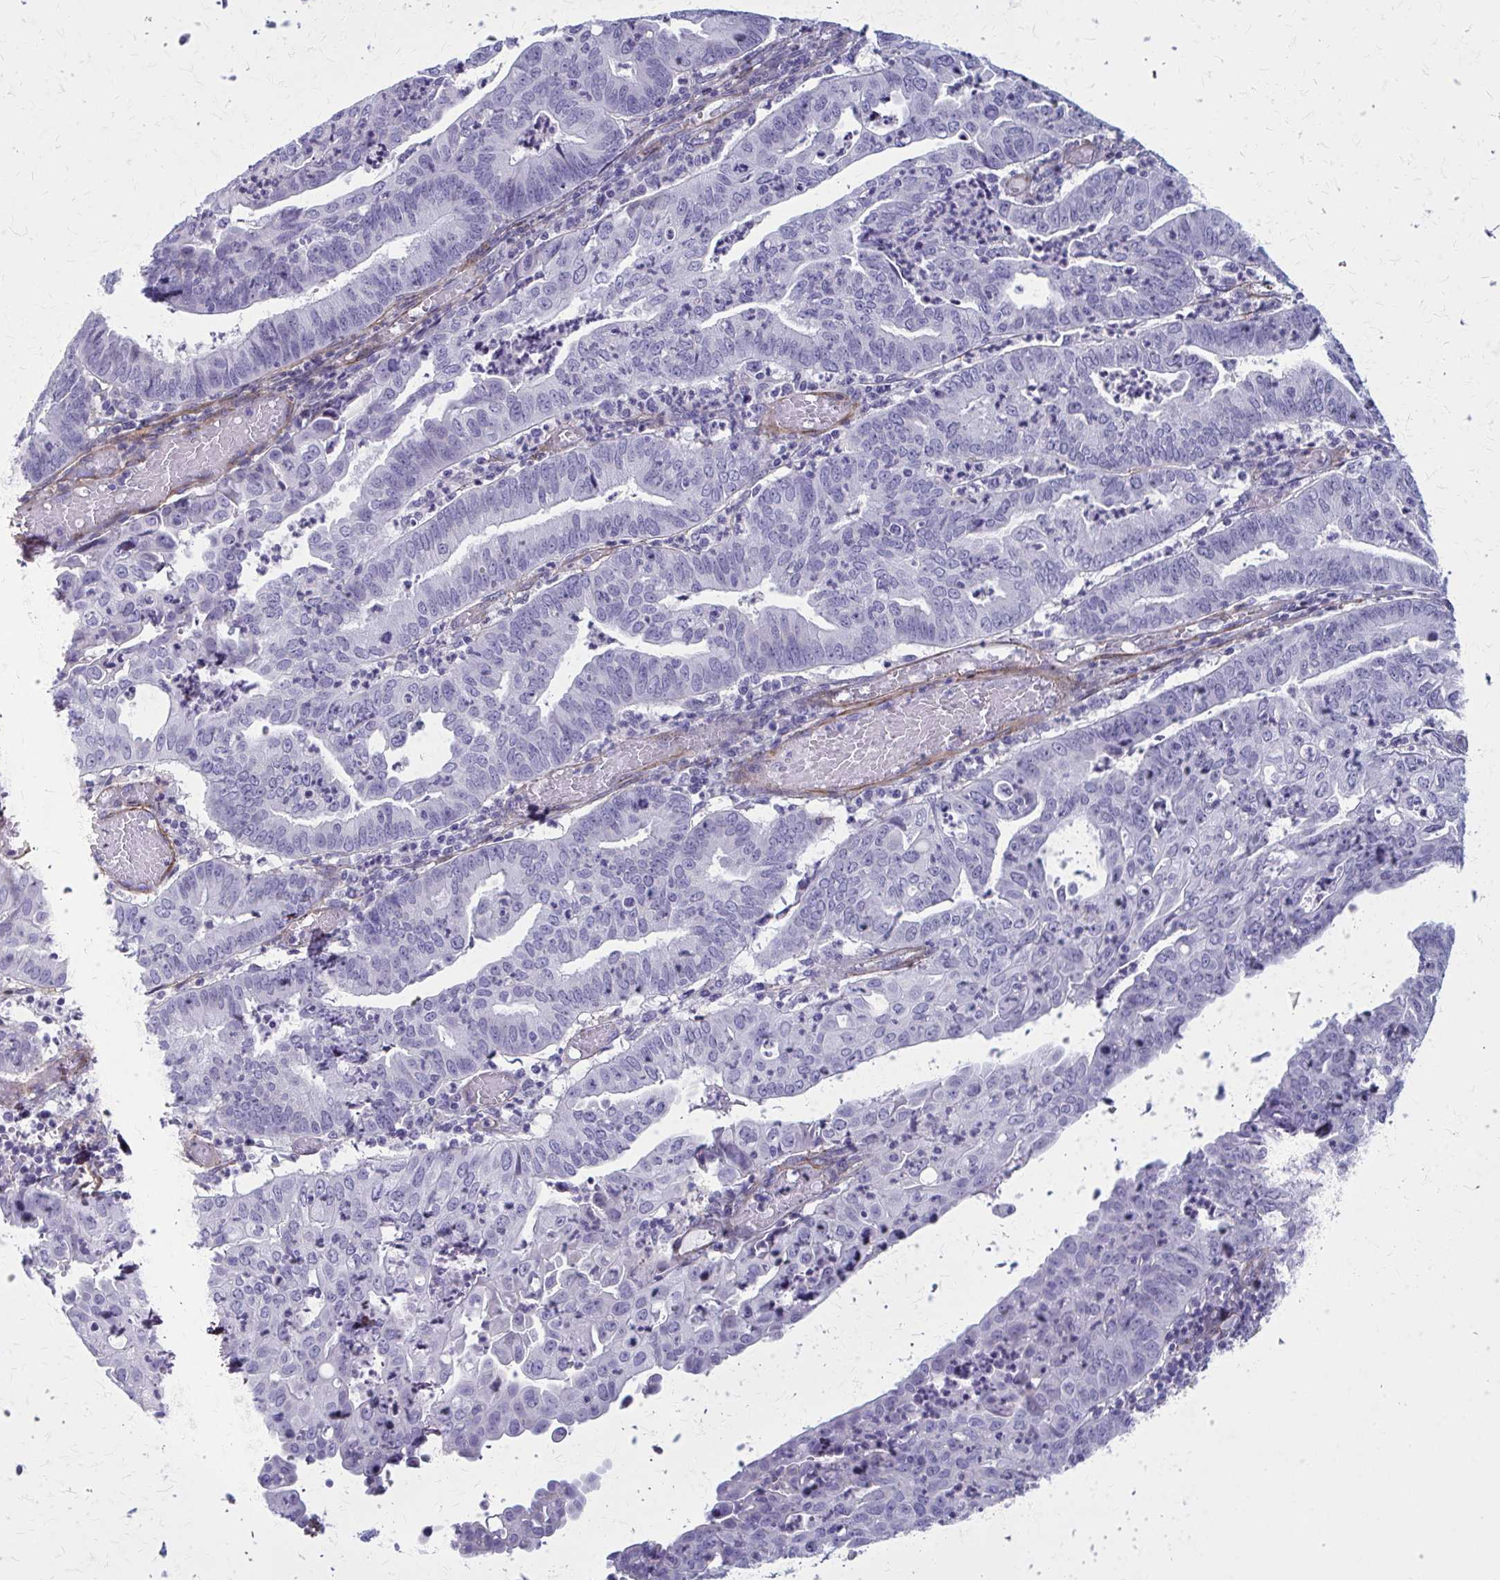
{"staining": {"intensity": "negative", "quantity": "none", "location": "none"}, "tissue": "endometrial cancer", "cell_type": "Tumor cells", "image_type": "cancer", "snomed": [{"axis": "morphology", "description": "Adenocarcinoma, NOS"}, {"axis": "topography", "description": "Endometrium"}], "caption": "There is no significant positivity in tumor cells of endometrial cancer (adenocarcinoma). (DAB IHC, high magnification).", "gene": "AKAP12", "patient": {"sex": "female", "age": 60}}